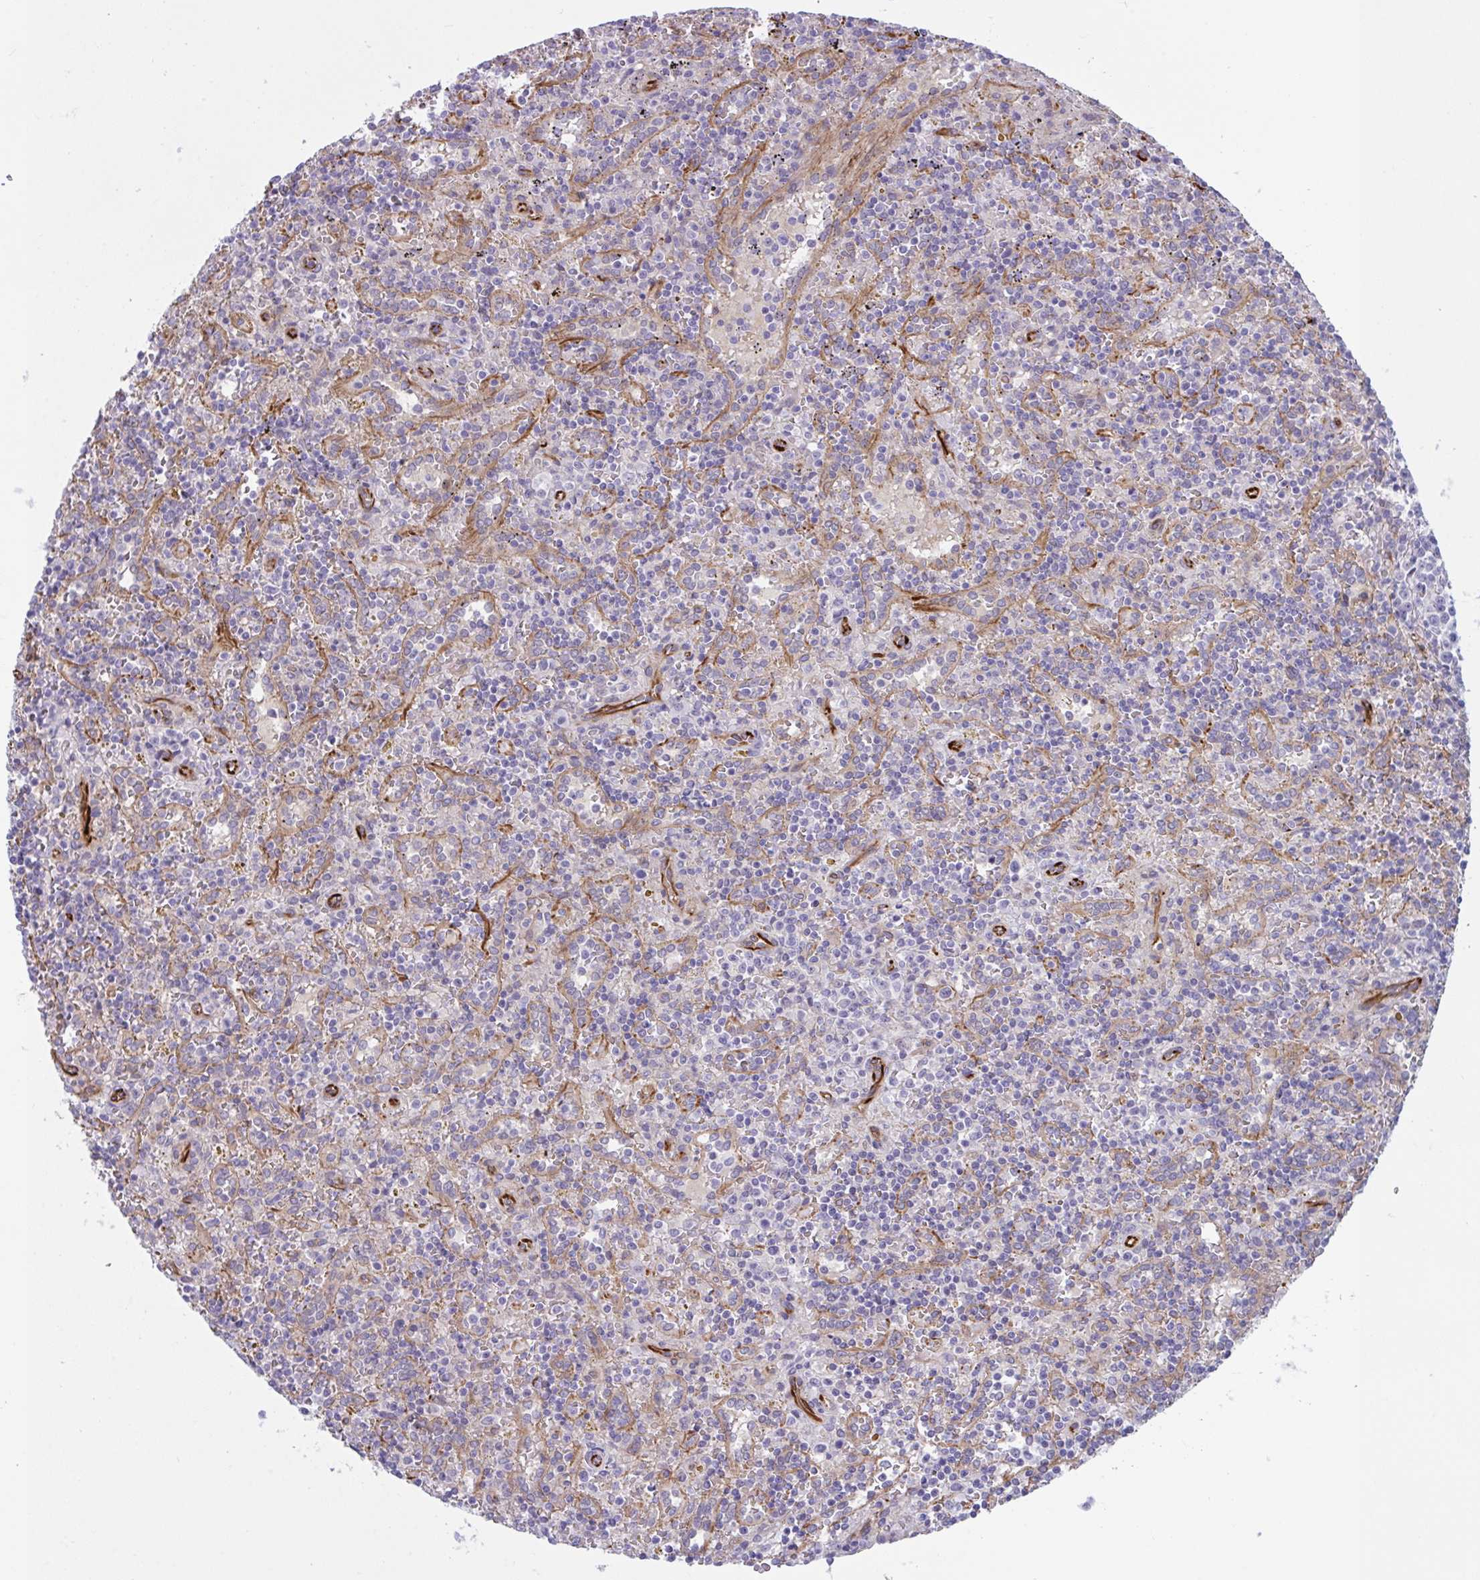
{"staining": {"intensity": "negative", "quantity": "none", "location": "none"}, "tissue": "lymphoma", "cell_type": "Tumor cells", "image_type": "cancer", "snomed": [{"axis": "morphology", "description": "Malignant lymphoma, non-Hodgkin's type, Low grade"}, {"axis": "topography", "description": "Spleen"}], "caption": "IHC histopathology image of human lymphoma stained for a protein (brown), which demonstrates no expression in tumor cells.", "gene": "PRRT4", "patient": {"sex": "male", "age": 67}}